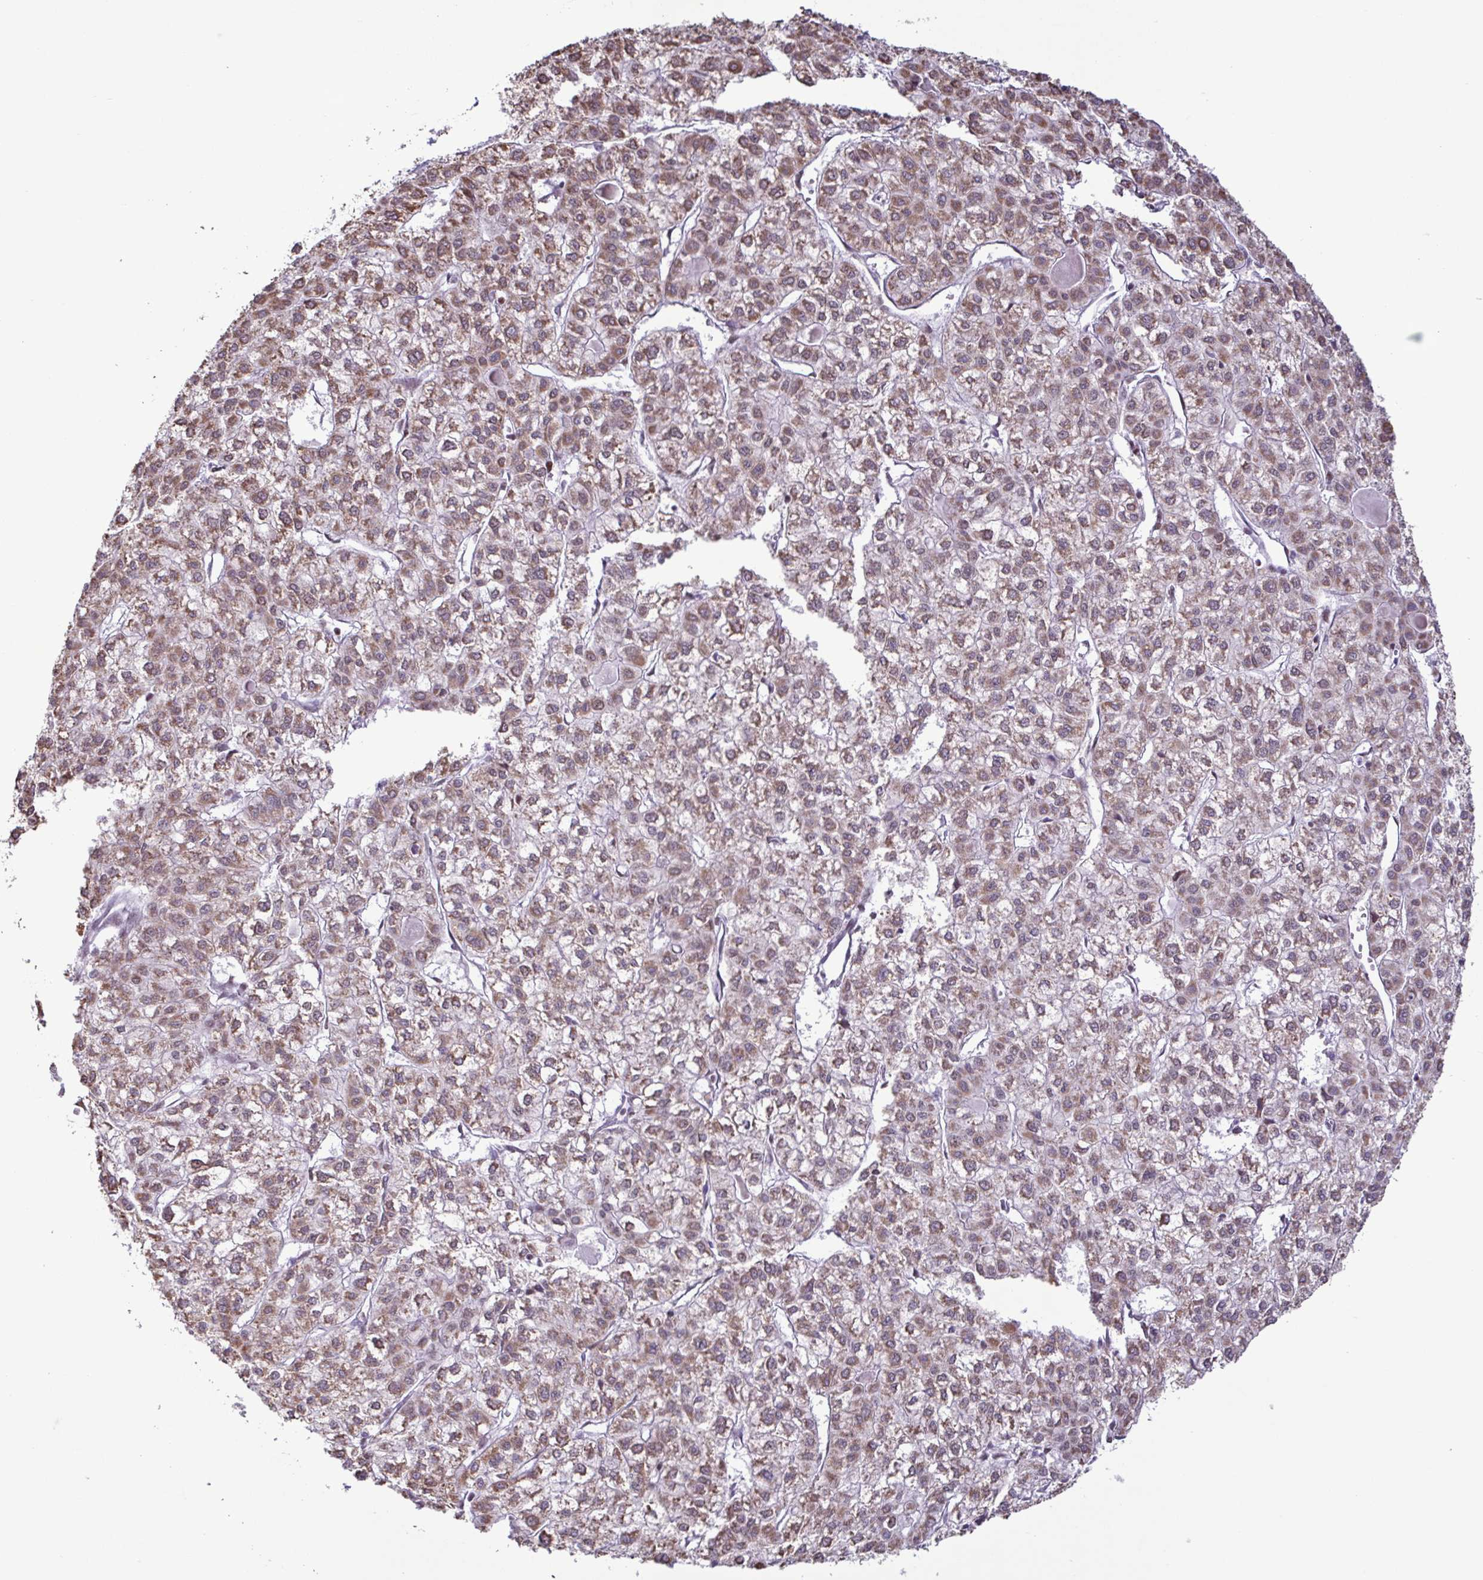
{"staining": {"intensity": "moderate", "quantity": ">75%", "location": "cytoplasmic/membranous"}, "tissue": "liver cancer", "cell_type": "Tumor cells", "image_type": "cancer", "snomed": [{"axis": "morphology", "description": "Carcinoma, Hepatocellular, NOS"}, {"axis": "topography", "description": "Liver"}], "caption": "Immunohistochemical staining of human liver cancer (hepatocellular carcinoma) shows medium levels of moderate cytoplasmic/membranous protein positivity in about >75% of tumor cells. The staining is performed using DAB (3,3'-diaminobenzidine) brown chromogen to label protein expression. The nuclei are counter-stained blue using hematoxylin.", "gene": "TIMM21", "patient": {"sex": "female", "age": 43}}